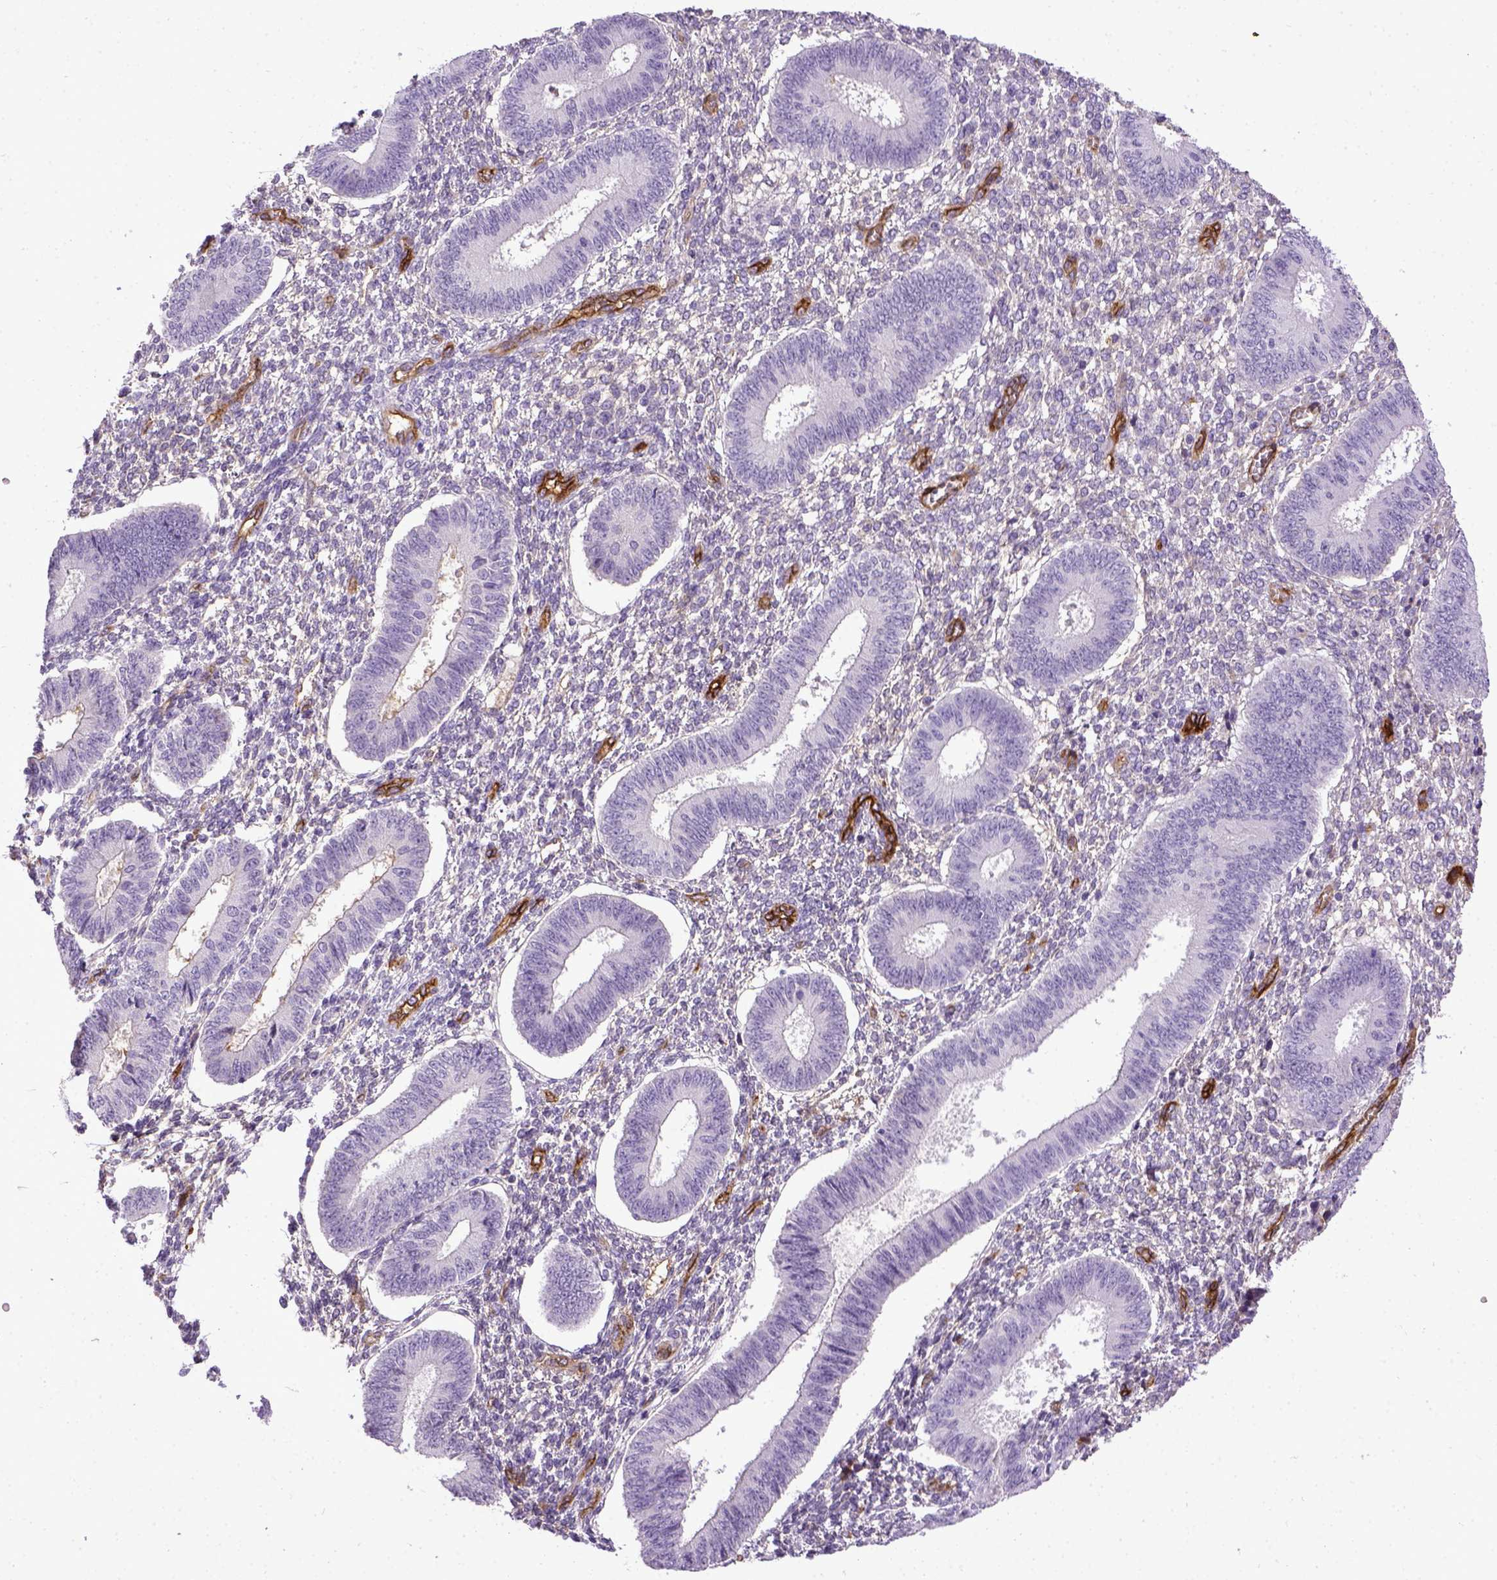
{"staining": {"intensity": "negative", "quantity": "none", "location": "none"}, "tissue": "endometrium", "cell_type": "Cells in endometrial stroma", "image_type": "normal", "snomed": [{"axis": "morphology", "description": "Normal tissue, NOS"}, {"axis": "topography", "description": "Endometrium"}], "caption": "Immunohistochemistry histopathology image of benign endometrium: human endometrium stained with DAB (3,3'-diaminobenzidine) displays no significant protein staining in cells in endometrial stroma. (Brightfield microscopy of DAB immunohistochemistry (IHC) at high magnification).", "gene": "ENG", "patient": {"sex": "female", "age": 42}}